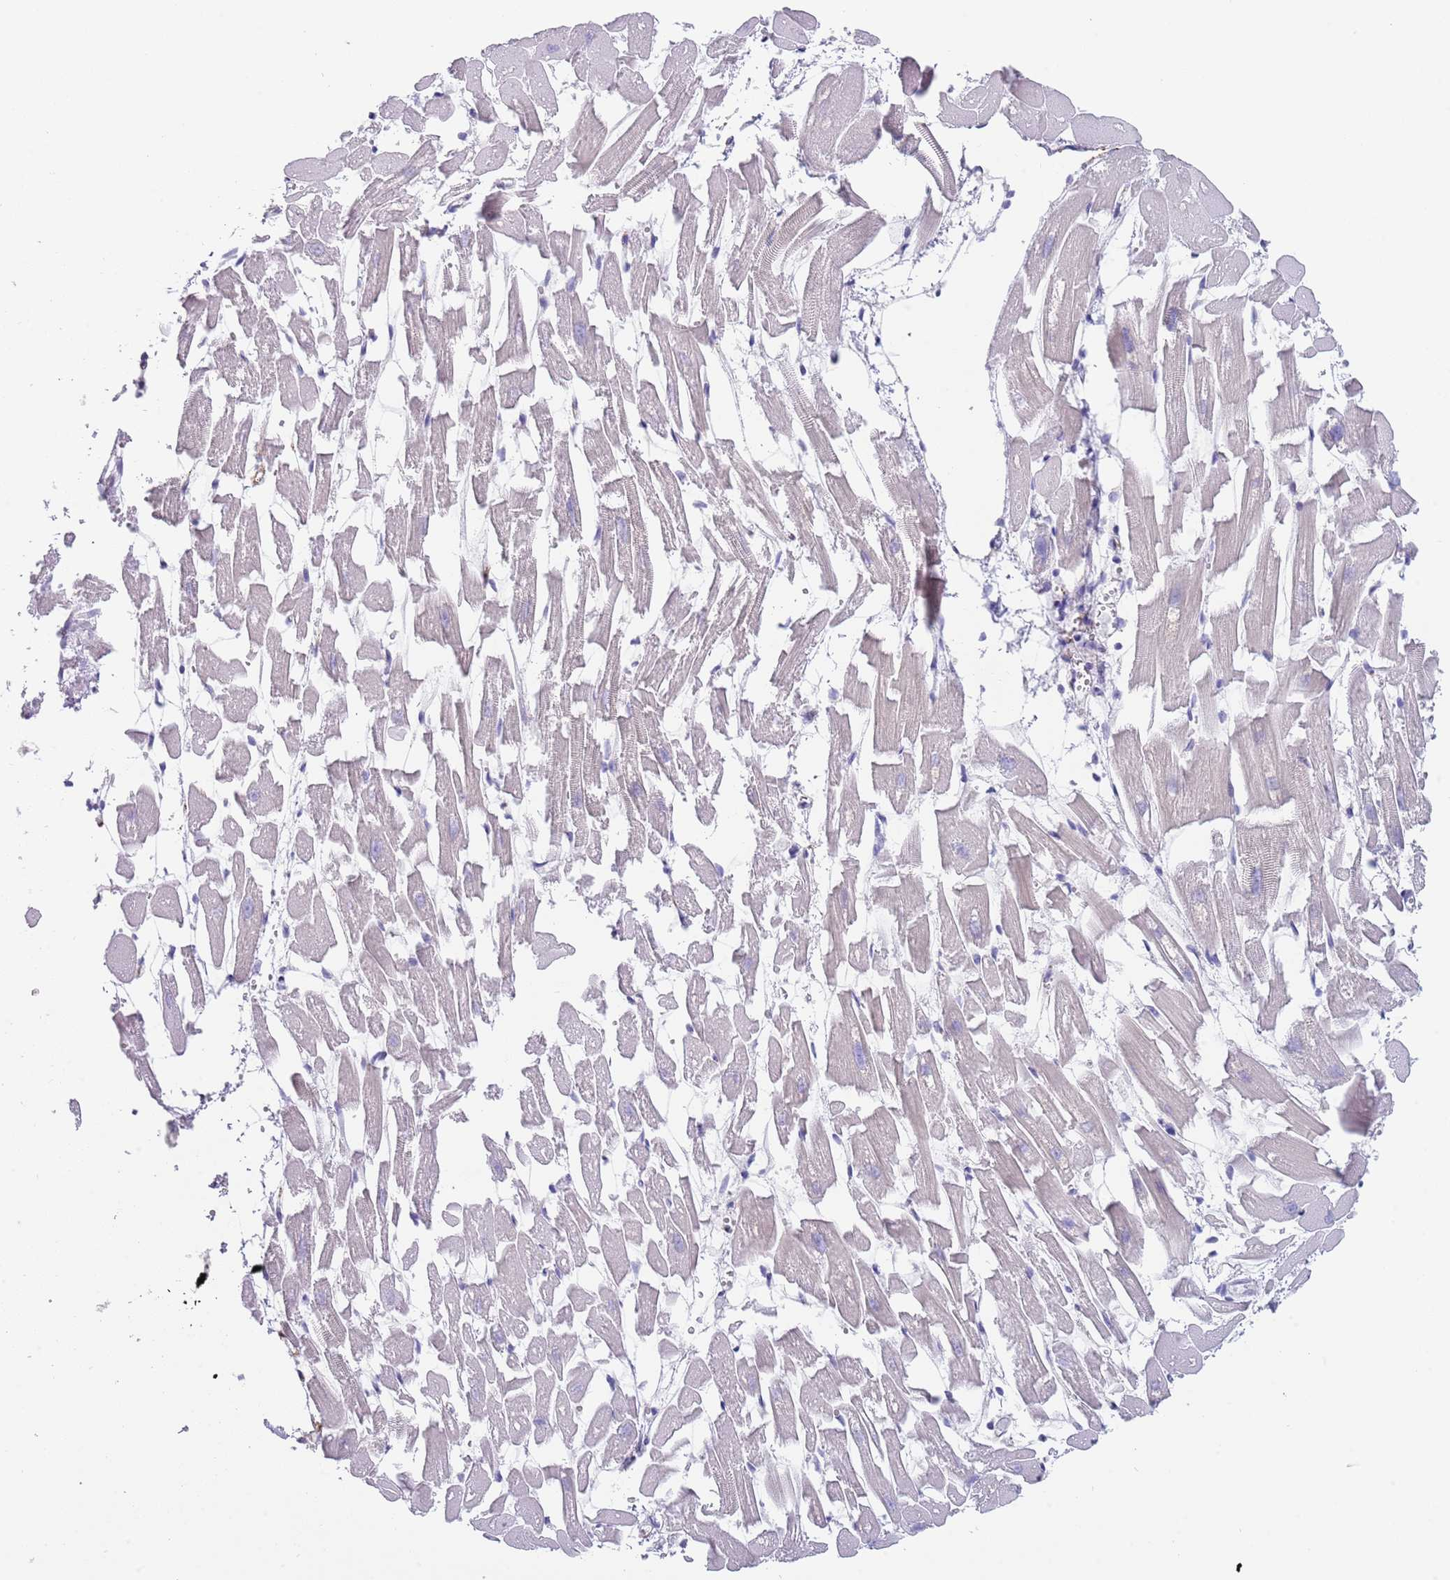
{"staining": {"intensity": "negative", "quantity": "none", "location": "none"}, "tissue": "heart muscle", "cell_type": "Cardiomyocytes", "image_type": "normal", "snomed": [{"axis": "morphology", "description": "Normal tissue, NOS"}, {"axis": "topography", "description": "Heart"}], "caption": "An immunohistochemistry (IHC) micrograph of normal heart muscle is shown. There is no staining in cardiomyocytes of heart muscle.", "gene": "TNRC6C", "patient": {"sex": "female", "age": 64}}